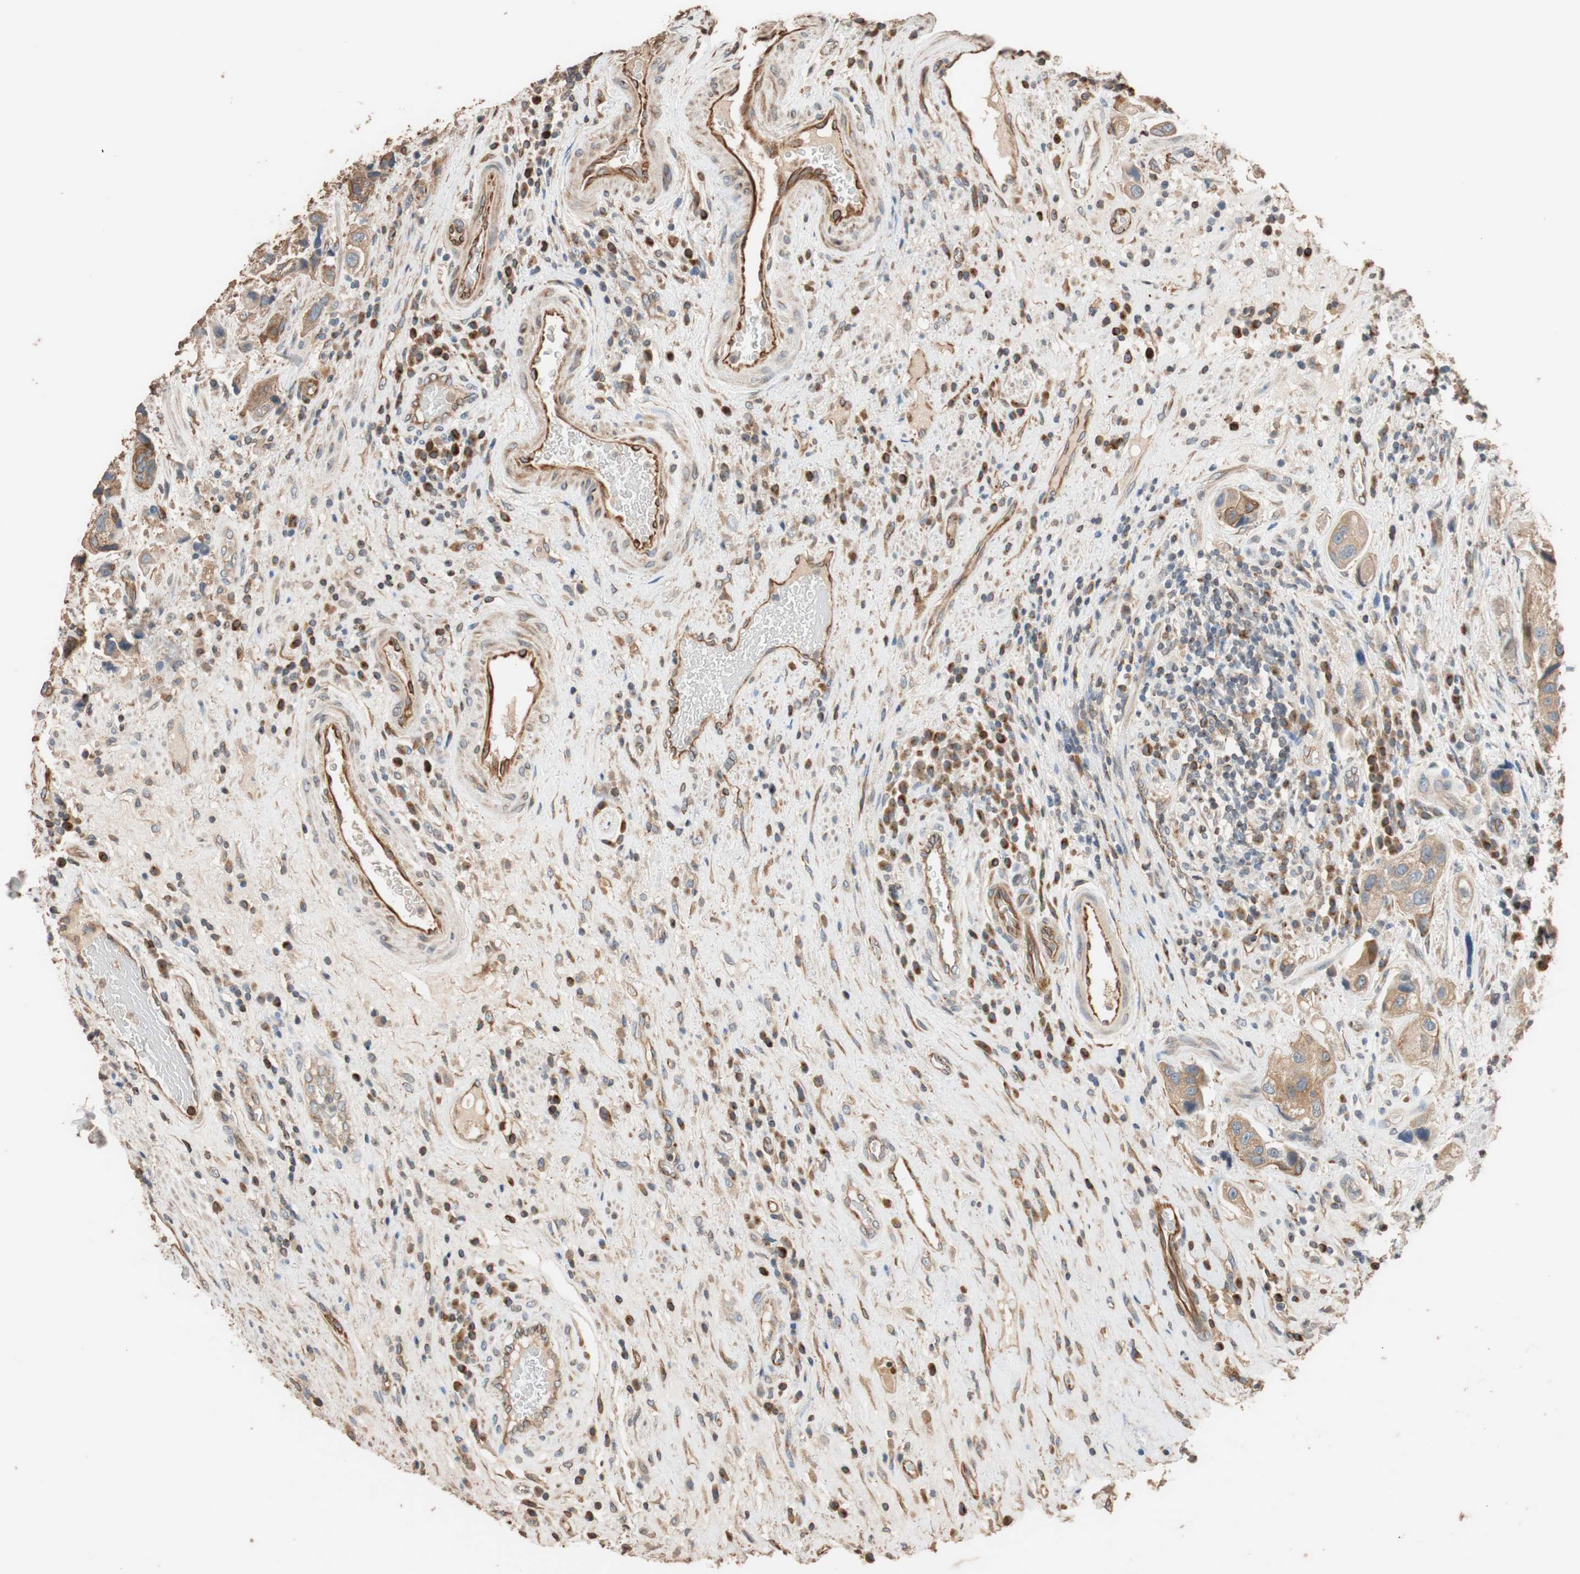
{"staining": {"intensity": "moderate", "quantity": "25%-75%", "location": "cytoplasmic/membranous"}, "tissue": "urothelial cancer", "cell_type": "Tumor cells", "image_type": "cancer", "snomed": [{"axis": "morphology", "description": "Urothelial carcinoma, High grade"}, {"axis": "topography", "description": "Urinary bladder"}], "caption": "Urothelial carcinoma (high-grade) tissue shows moderate cytoplasmic/membranous positivity in about 25%-75% of tumor cells, visualized by immunohistochemistry.", "gene": "TUBB", "patient": {"sex": "female", "age": 64}}